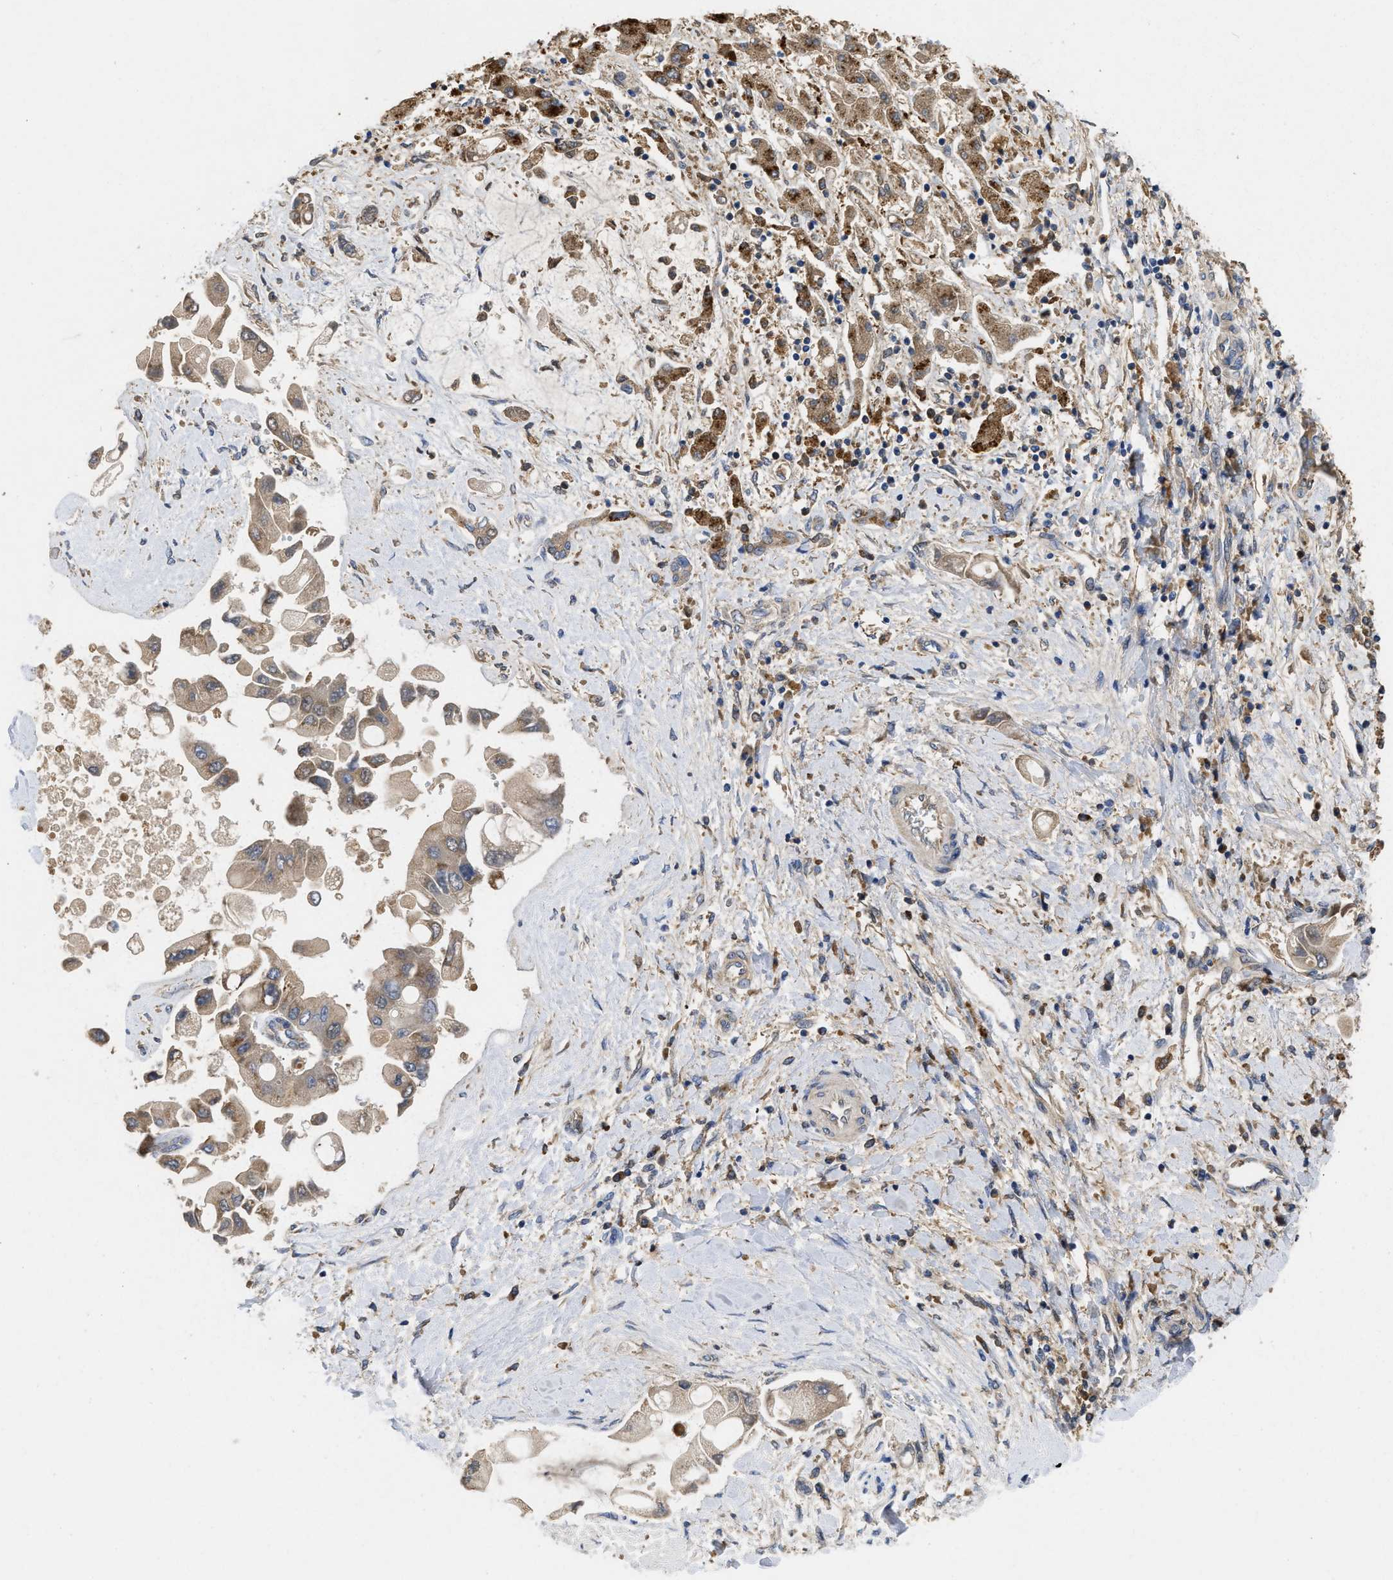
{"staining": {"intensity": "weak", "quantity": "25%-75%", "location": "cytoplasmic/membranous"}, "tissue": "liver cancer", "cell_type": "Tumor cells", "image_type": "cancer", "snomed": [{"axis": "morphology", "description": "Cholangiocarcinoma"}, {"axis": "topography", "description": "Liver"}], "caption": "Immunohistochemical staining of human liver cholangiocarcinoma demonstrates weak cytoplasmic/membranous protein positivity in approximately 25%-75% of tumor cells. (IHC, brightfield microscopy, high magnification).", "gene": "RNF216", "patient": {"sex": "male", "age": 50}}